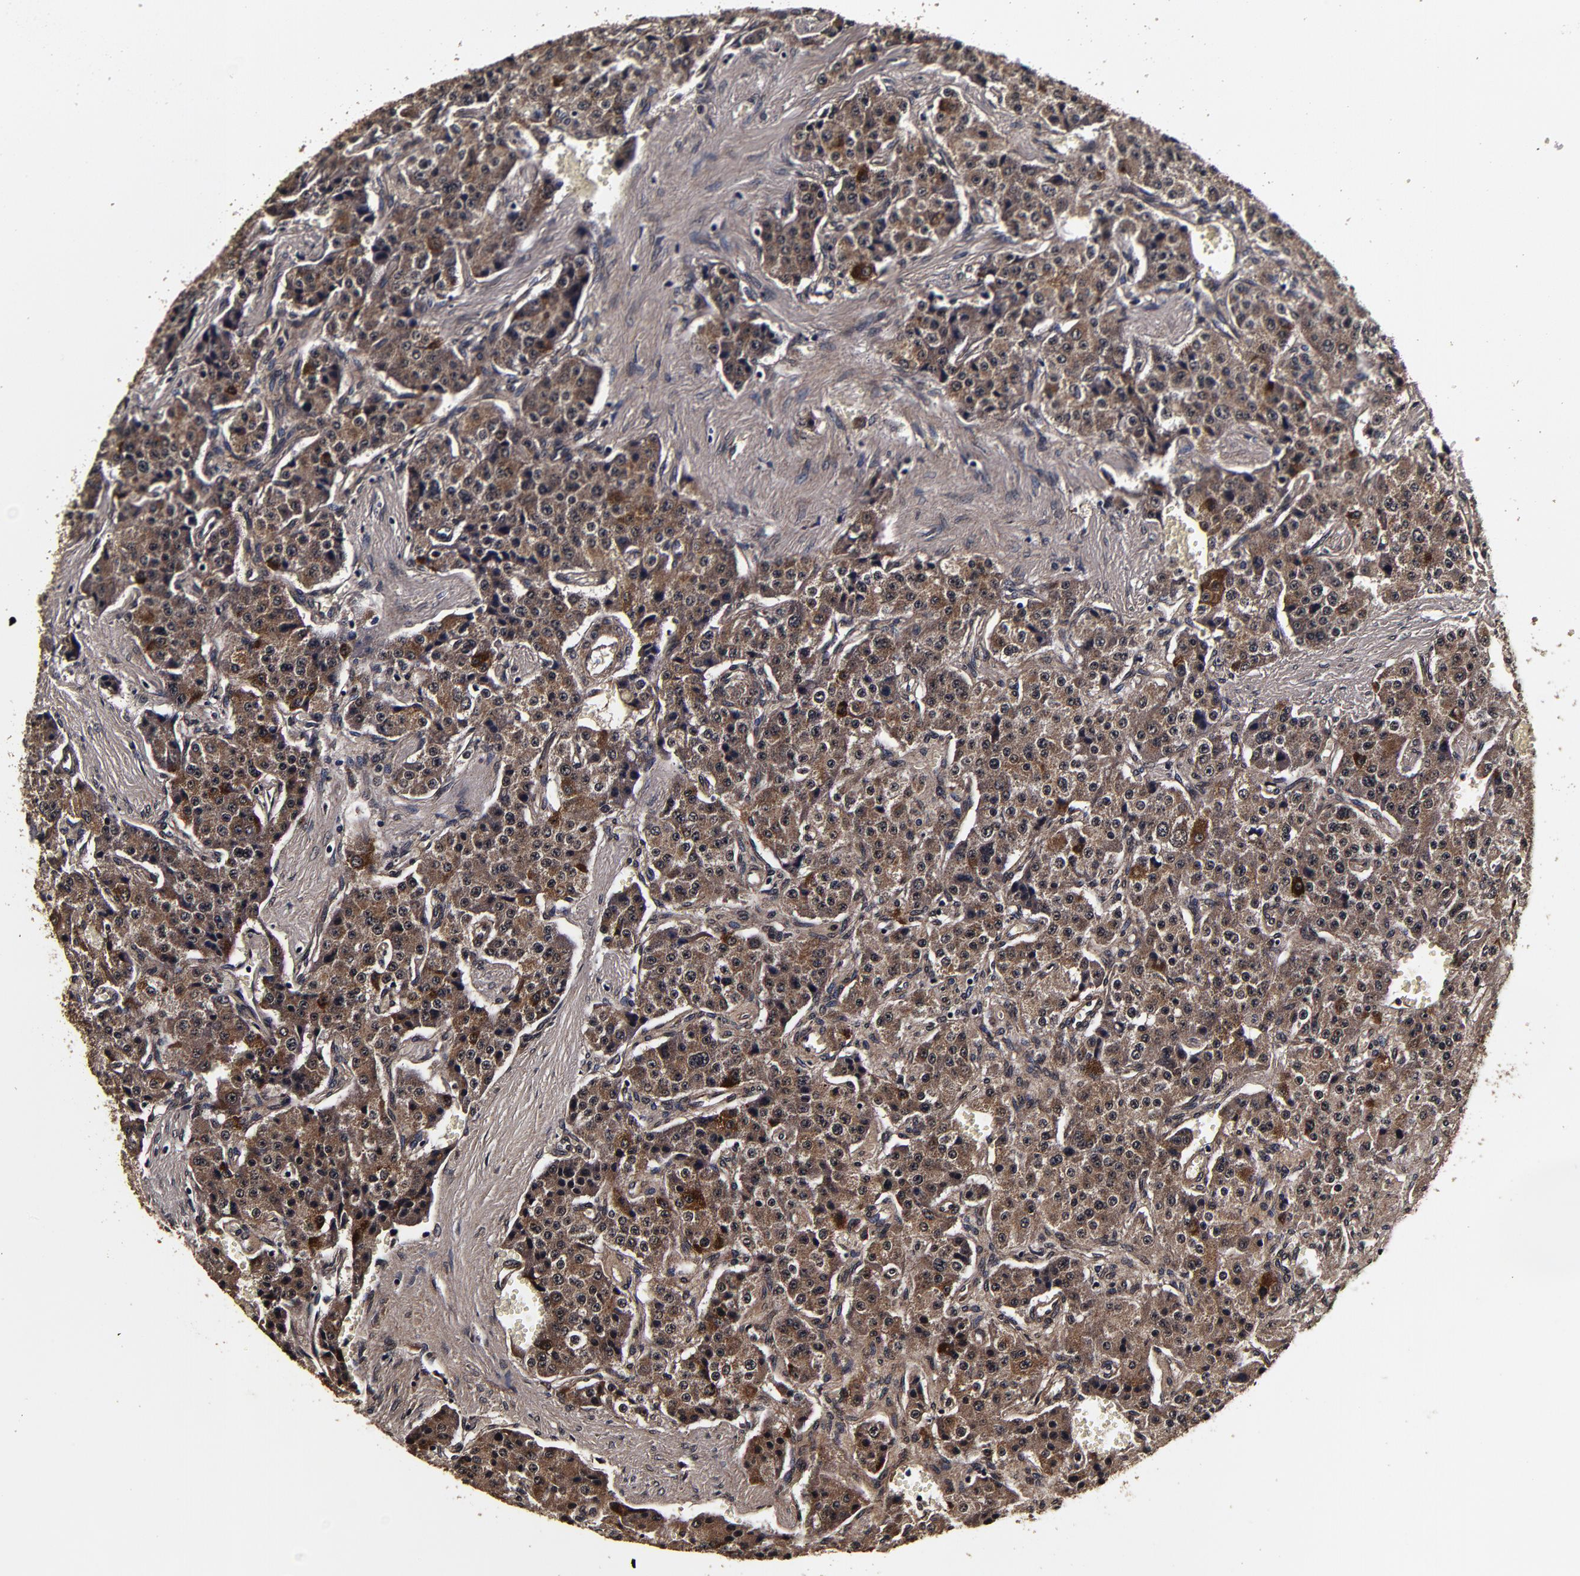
{"staining": {"intensity": "moderate", "quantity": ">75%", "location": "cytoplasmic/membranous"}, "tissue": "carcinoid", "cell_type": "Tumor cells", "image_type": "cancer", "snomed": [{"axis": "morphology", "description": "Carcinoid, malignant, NOS"}, {"axis": "topography", "description": "Small intestine"}], "caption": "Carcinoid tissue shows moderate cytoplasmic/membranous expression in approximately >75% of tumor cells, visualized by immunohistochemistry.", "gene": "MMP15", "patient": {"sex": "male", "age": 52}}